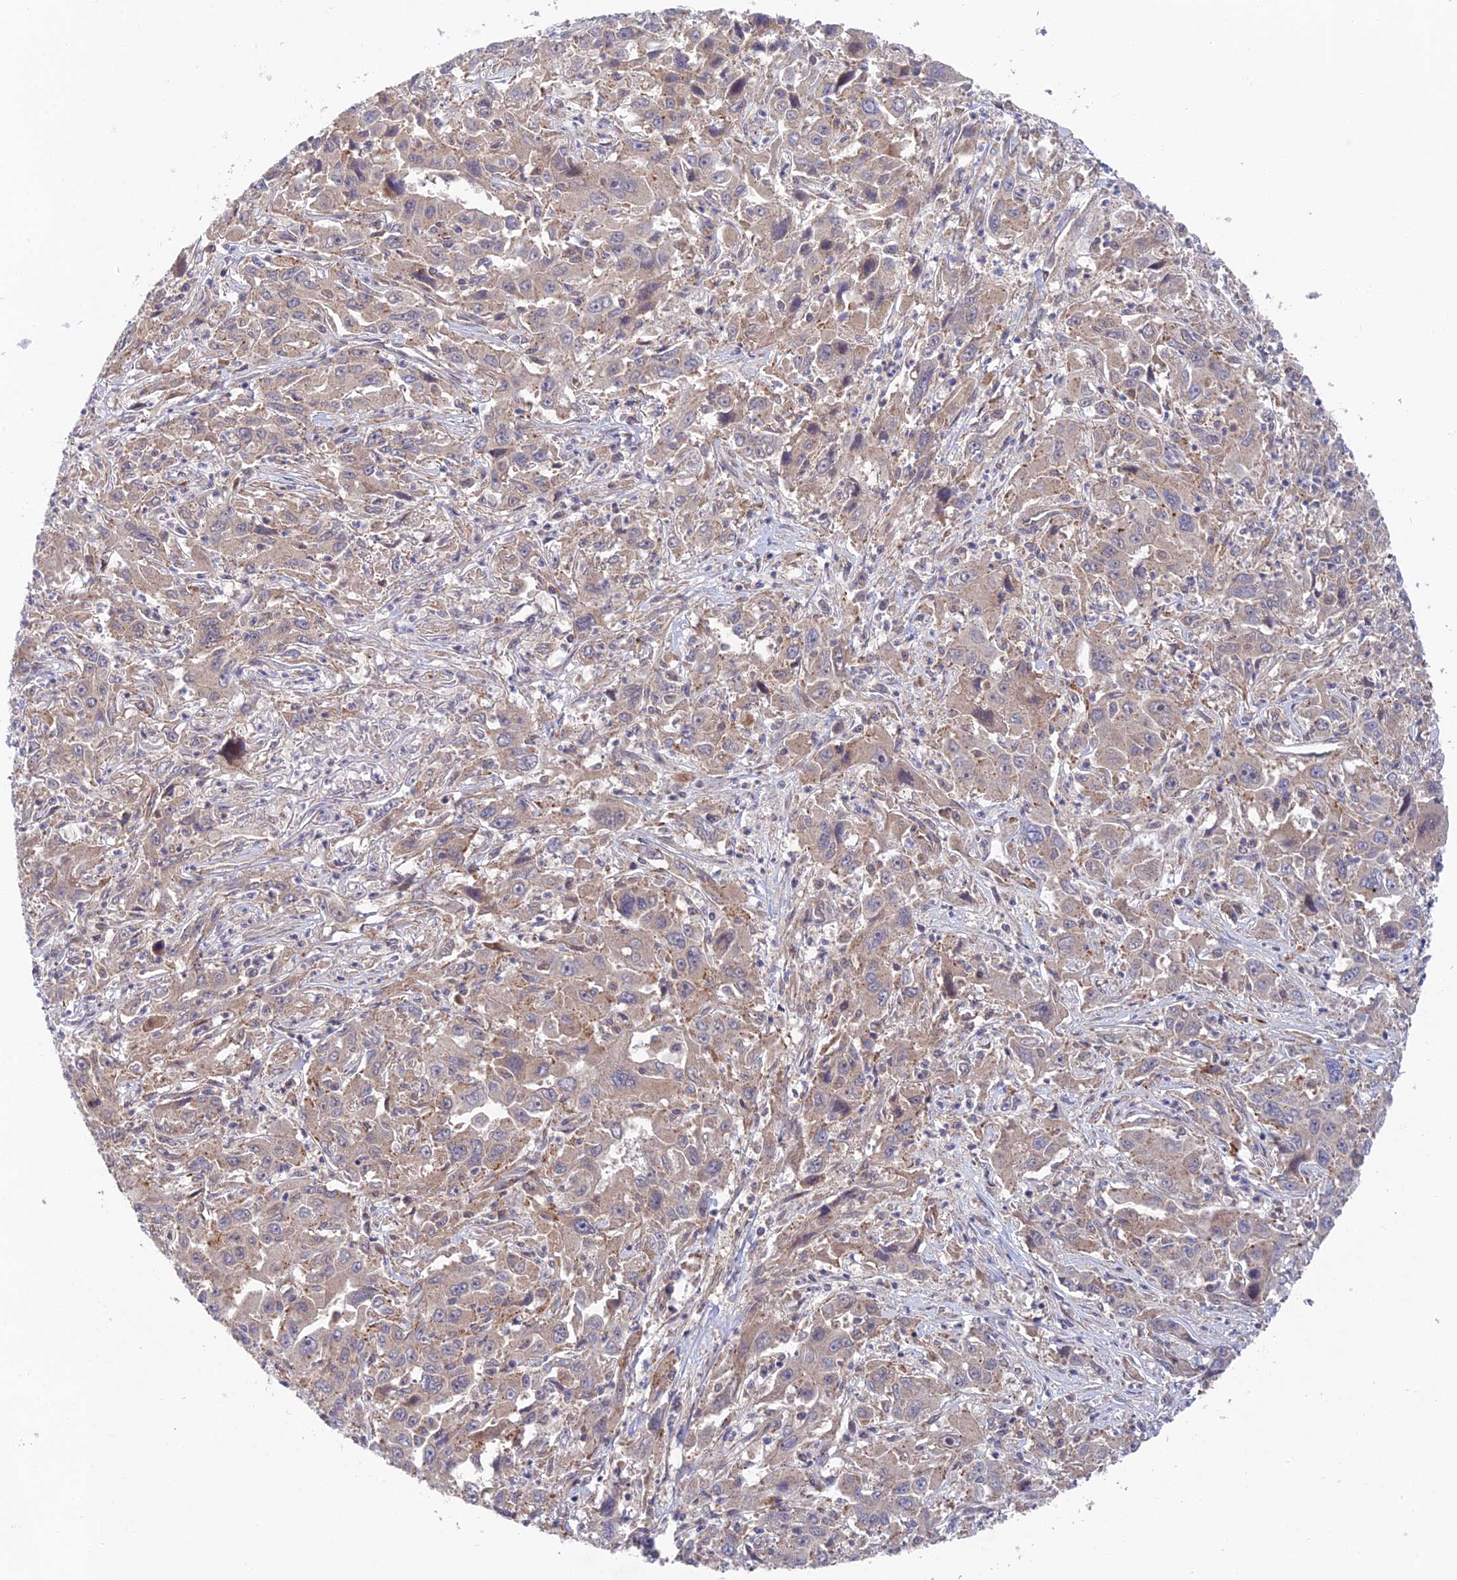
{"staining": {"intensity": "negative", "quantity": "none", "location": "none"}, "tissue": "liver cancer", "cell_type": "Tumor cells", "image_type": "cancer", "snomed": [{"axis": "morphology", "description": "Carcinoma, Hepatocellular, NOS"}, {"axis": "topography", "description": "Liver"}], "caption": "This histopathology image is of liver cancer (hepatocellular carcinoma) stained with immunohistochemistry (IHC) to label a protein in brown with the nuclei are counter-stained blue. There is no expression in tumor cells.", "gene": "UROS", "patient": {"sex": "male", "age": 63}}